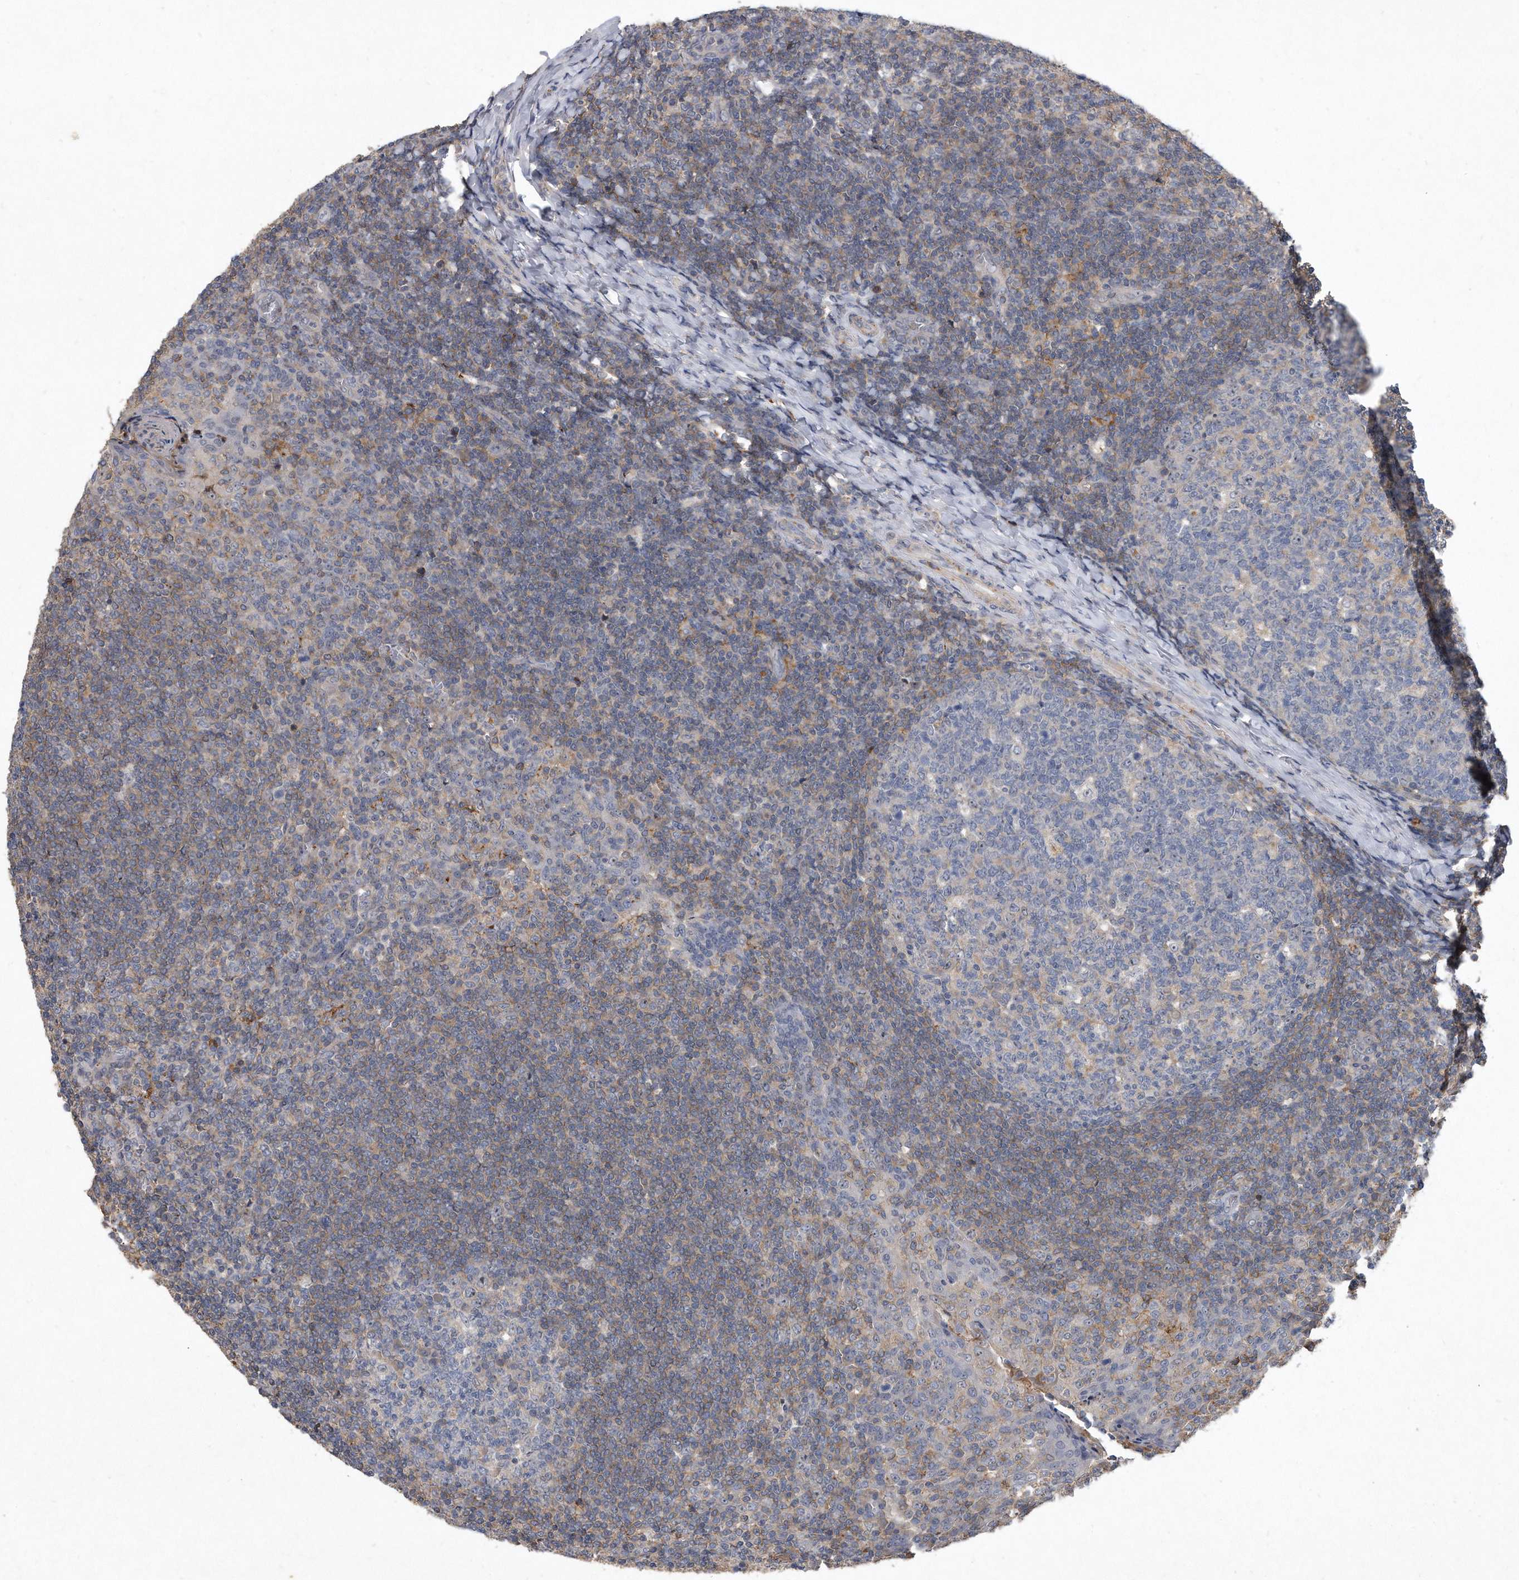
{"staining": {"intensity": "negative", "quantity": "none", "location": "none"}, "tissue": "tonsil", "cell_type": "Germinal center cells", "image_type": "normal", "snomed": [{"axis": "morphology", "description": "Normal tissue, NOS"}, {"axis": "topography", "description": "Tonsil"}], "caption": "The immunohistochemistry (IHC) histopathology image has no significant expression in germinal center cells of tonsil. (Stains: DAB (3,3'-diaminobenzidine) immunohistochemistry with hematoxylin counter stain, Microscopy: brightfield microscopy at high magnification).", "gene": "PGBD2", "patient": {"sex": "female", "age": 19}}